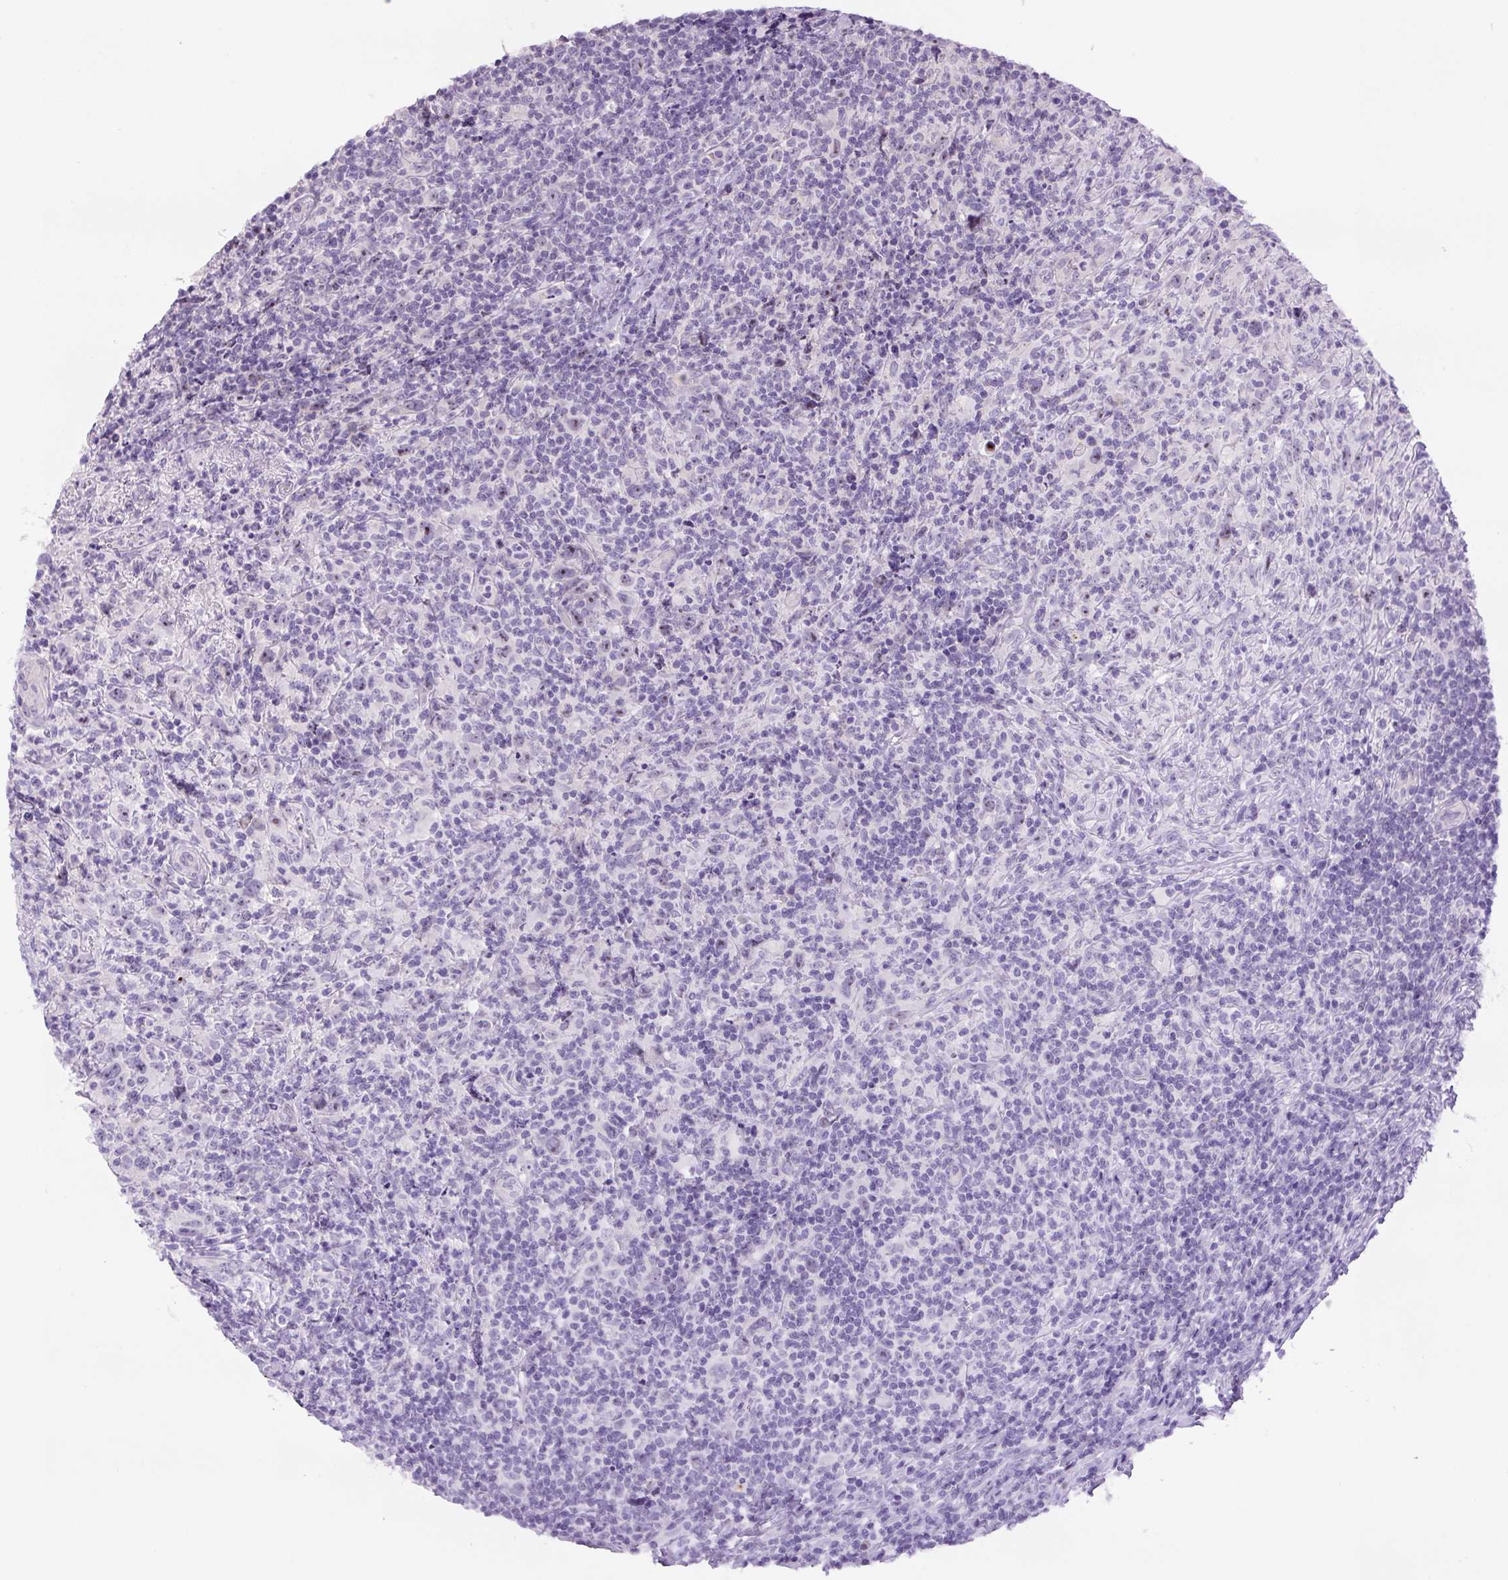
{"staining": {"intensity": "negative", "quantity": "none", "location": "none"}, "tissue": "lymphoma", "cell_type": "Tumor cells", "image_type": "cancer", "snomed": [{"axis": "morphology", "description": "Hodgkin's disease, NOS"}, {"axis": "topography", "description": "Lymph node"}], "caption": "This is an immunohistochemistry photomicrograph of human Hodgkin's disease. There is no expression in tumor cells.", "gene": "TMEM151B", "patient": {"sex": "female", "age": 18}}